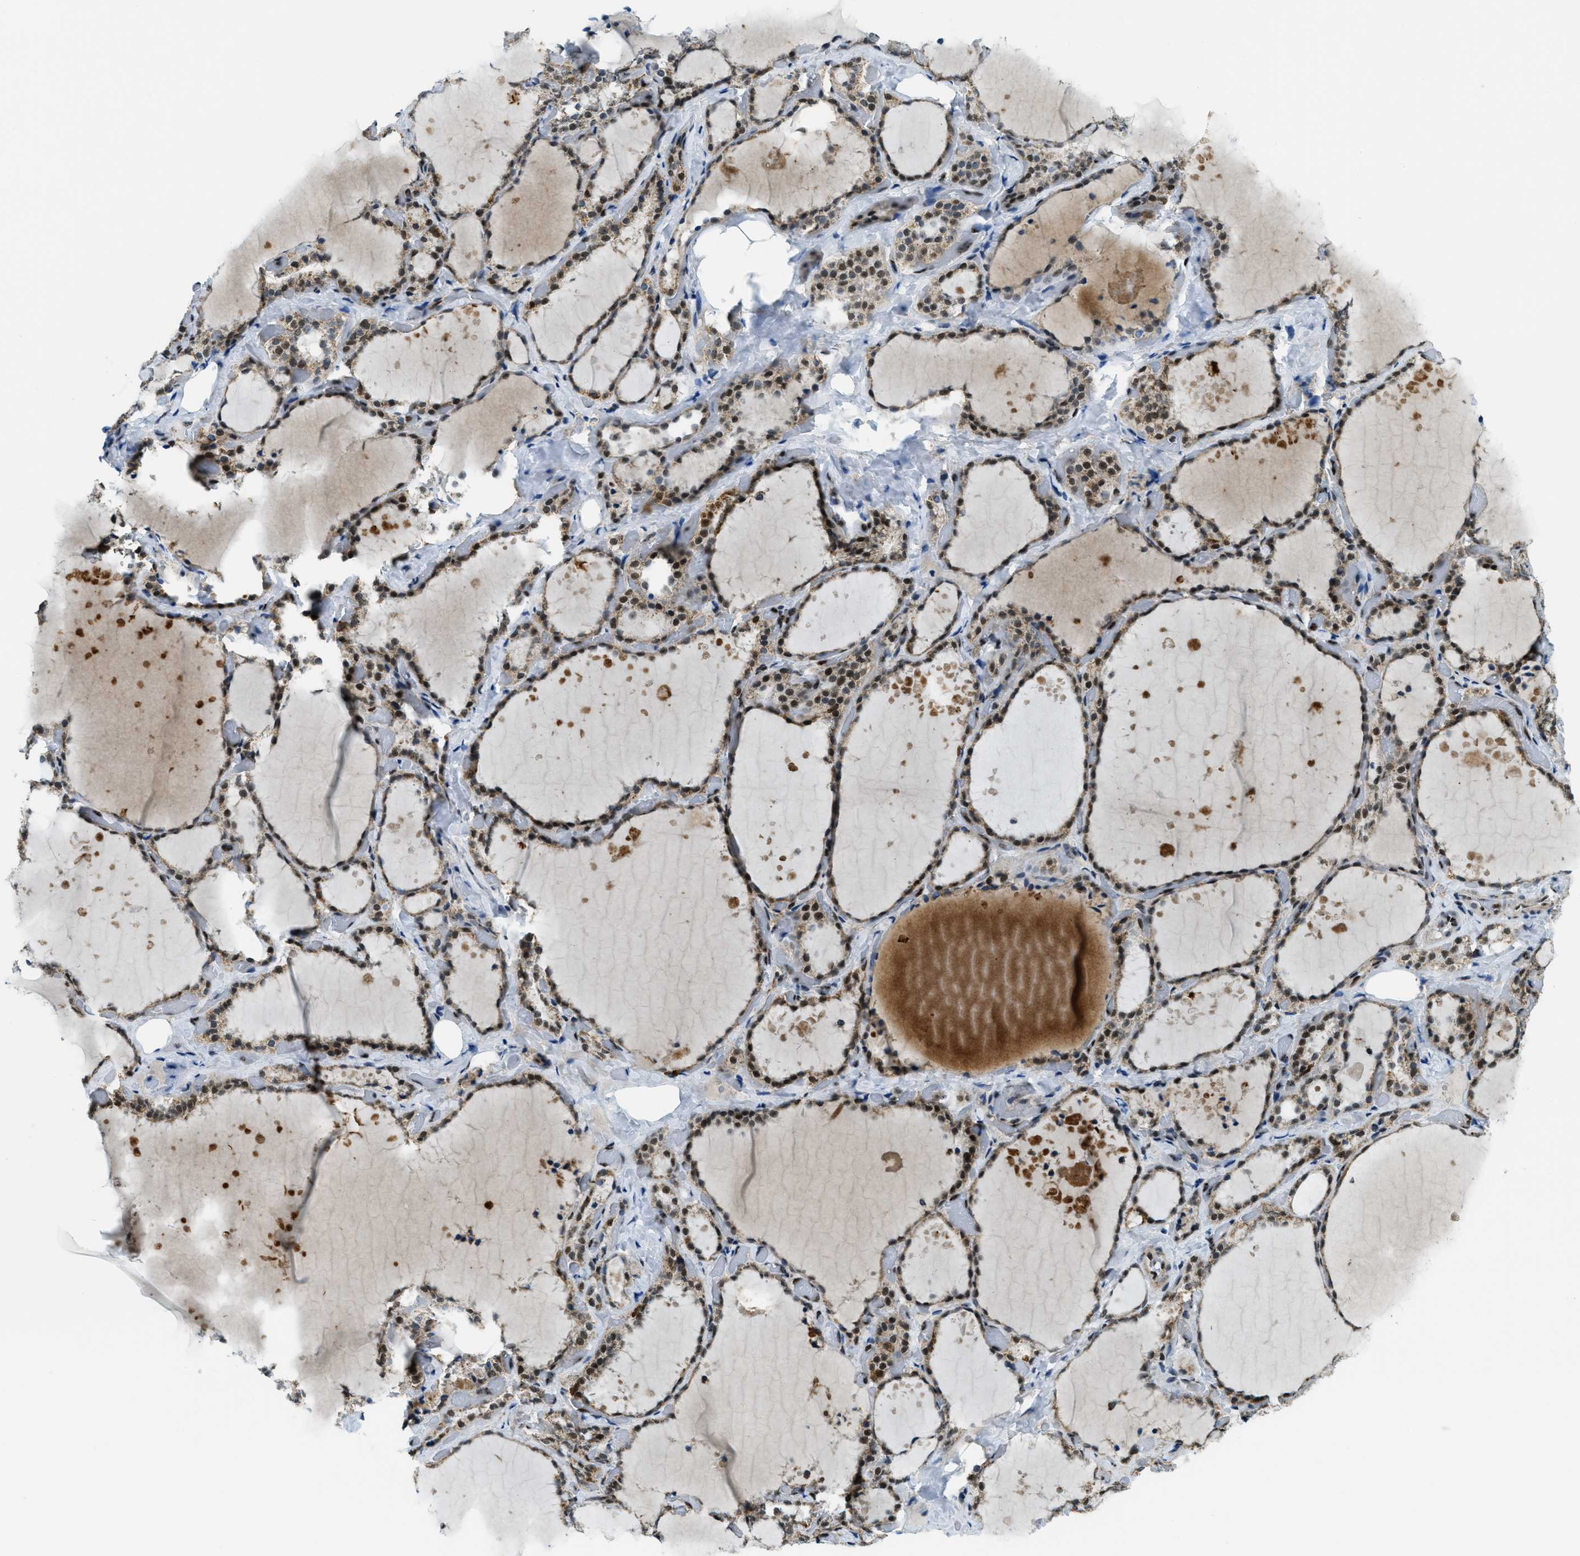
{"staining": {"intensity": "moderate", "quantity": ">75%", "location": "cytoplasmic/membranous,nuclear"}, "tissue": "thyroid gland", "cell_type": "Glandular cells", "image_type": "normal", "snomed": [{"axis": "morphology", "description": "Normal tissue, NOS"}, {"axis": "topography", "description": "Thyroid gland"}], "caption": "A high-resolution photomicrograph shows immunohistochemistry staining of unremarkable thyroid gland, which demonstrates moderate cytoplasmic/membranous,nuclear expression in approximately >75% of glandular cells. The staining is performed using DAB brown chromogen to label protein expression. The nuclei are counter-stained blue using hematoxylin.", "gene": "SP100", "patient": {"sex": "female", "age": 44}}